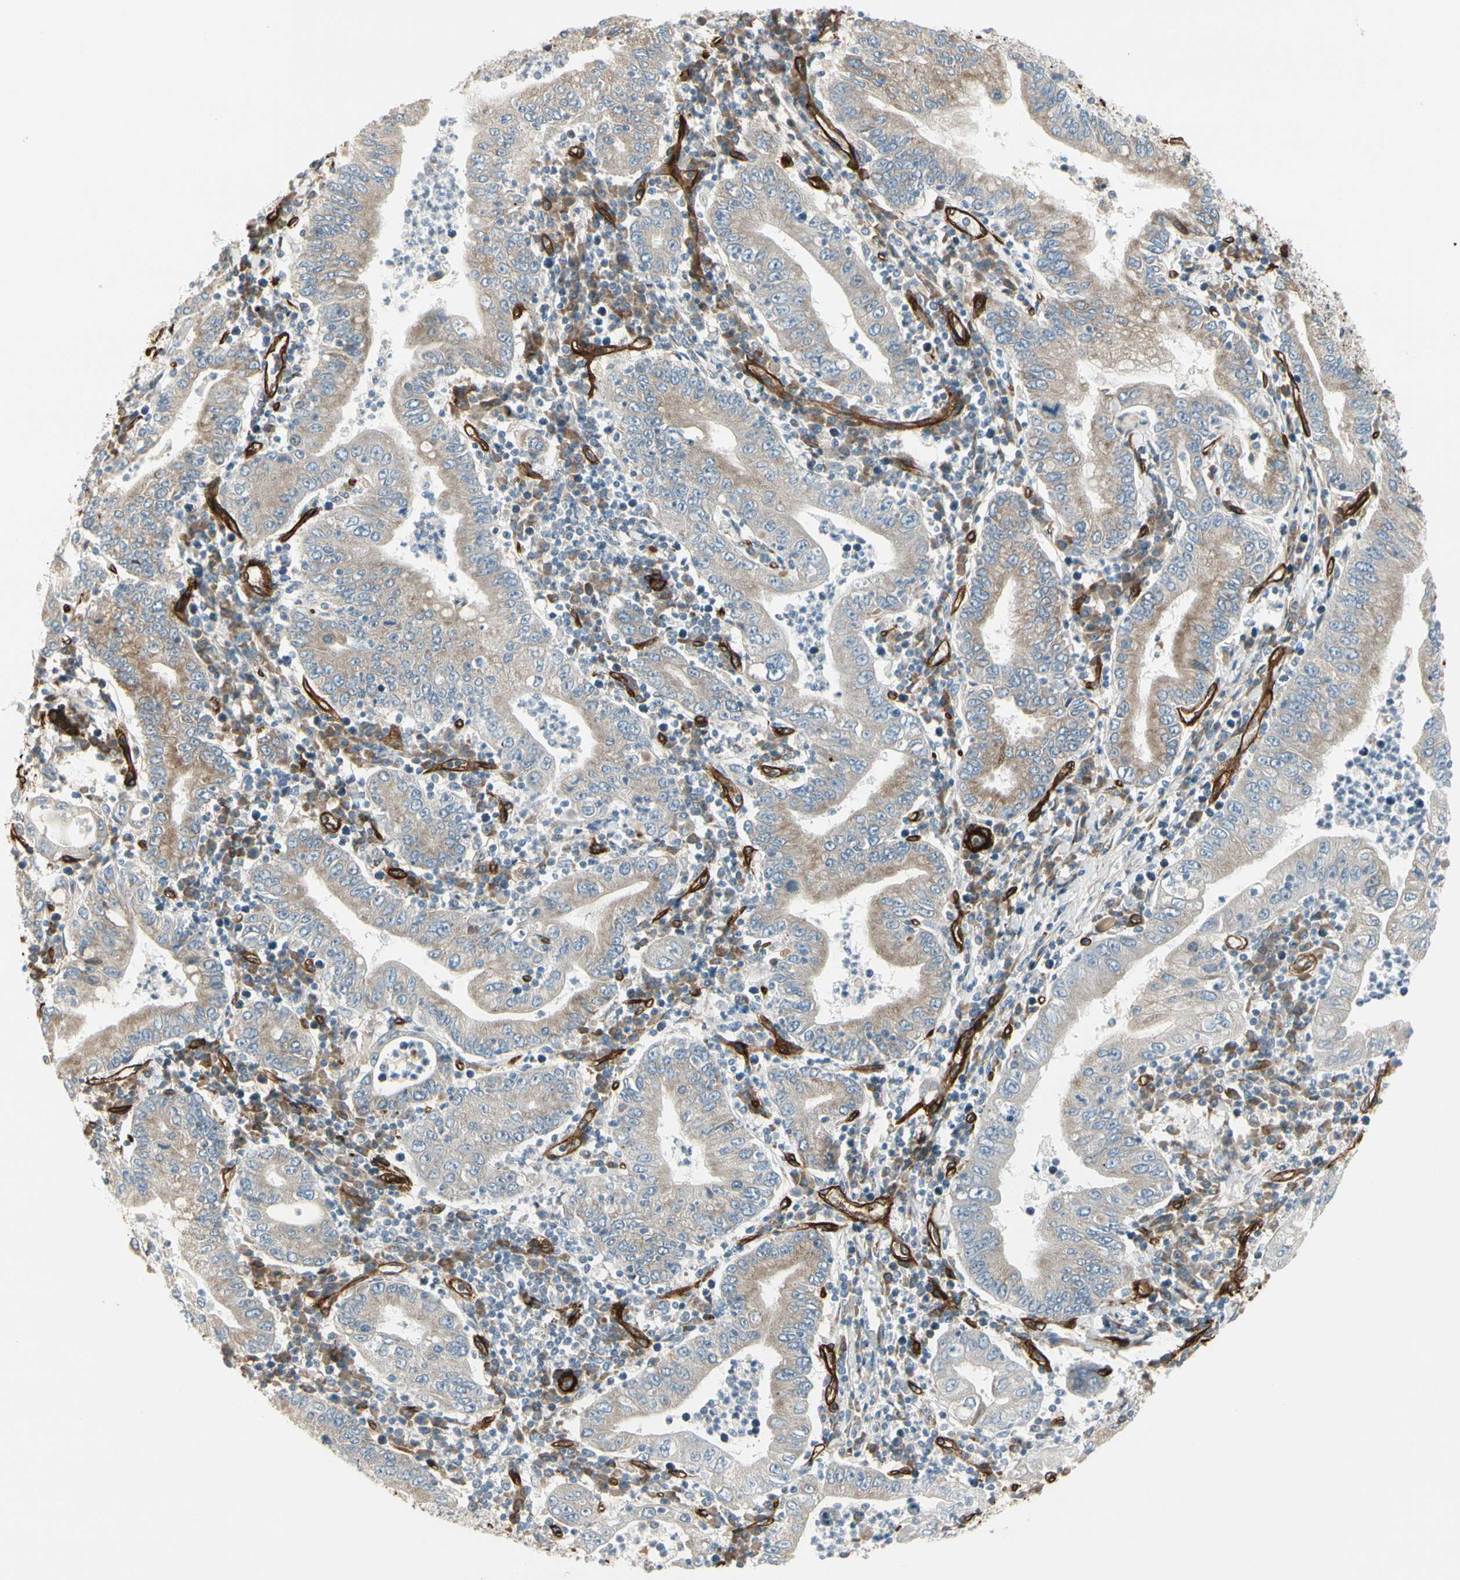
{"staining": {"intensity": "weak", "quantity": "25%-75%", "location": "cytoplasmic/membranous"}, "tissue": "stomach cancer", "cell_type": "Tumor cells", "image_type": "cancer", "snomed": [{"axis": "morphology", "description": "Normal tissue, NOS"}, {"axis": "morphology", "description": "Adenocarcinoma, NOS"}, {"axis": "topography", "description": "Esophagus"}, {"axis": "topography", "description": "Stomach, upper"}, {"axis": "topography", "description": "Peripheral nerve tissue"}], "caption": "The immunohistochemical stain highlights weak cytoplasmic/membranous staining in tumor cells of stomach adenocarcinoma tissue.", "gene": "MCAM", "patient": {"sex": "male", "age": 62}}